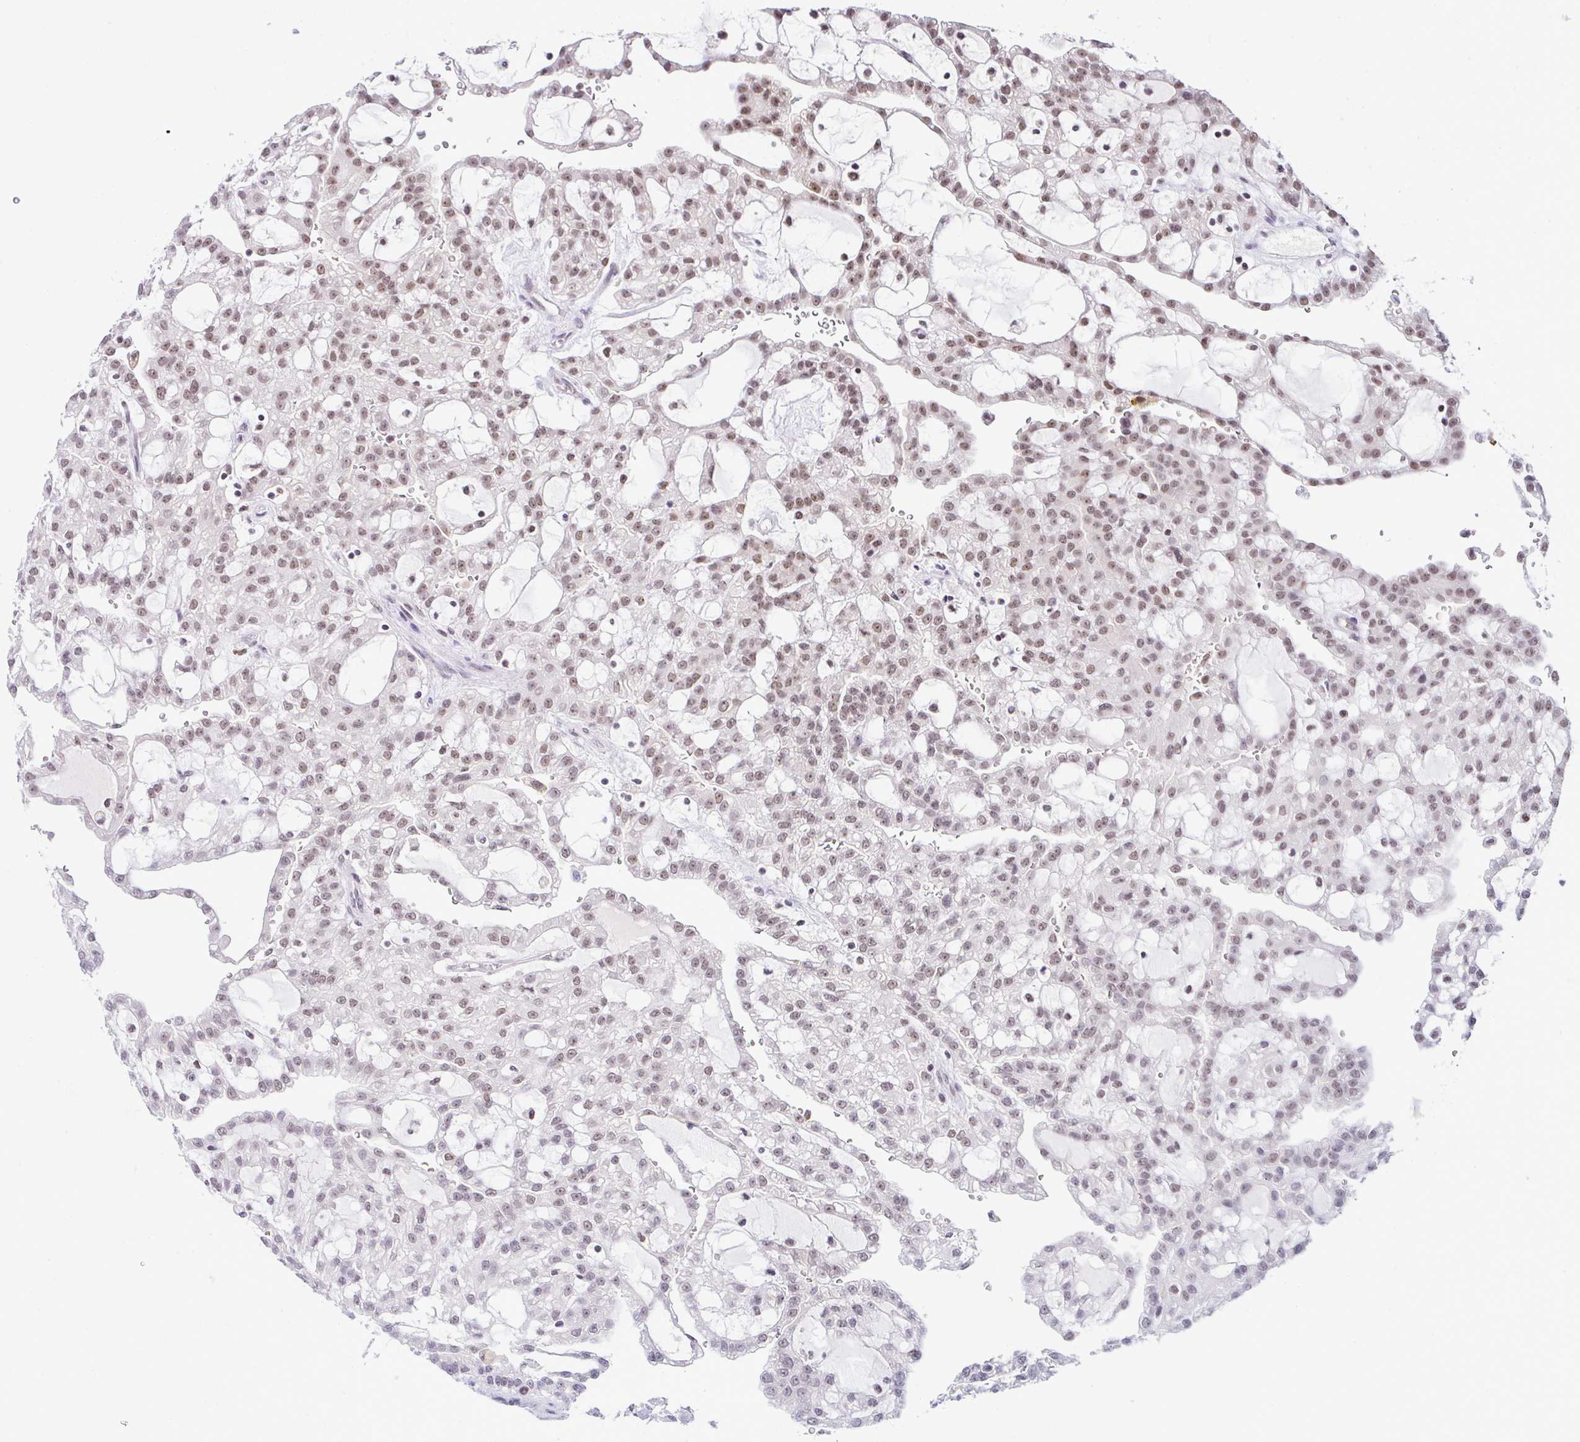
{"staining": {"intensity": "moderate", "quantity": ">75%", "location": "nuclear"}, "tissue": "renal cancer", "cell_type": "Tumor cells", "image_type": "cancer", "snomed": [{"axis": "morphology", "description": "Adenocarcinoma, NOS"}, {"axis": "topography", "description": "Kidney"}], "caption": "A high-resolution image shows IHC staining of renal cancer (adenocarcinoma), which demonstrates moderate nuclear staining in about >75% of tumor cells.", "gene": "PTPN2", "patient": {"sex": "male", "age": 63}}